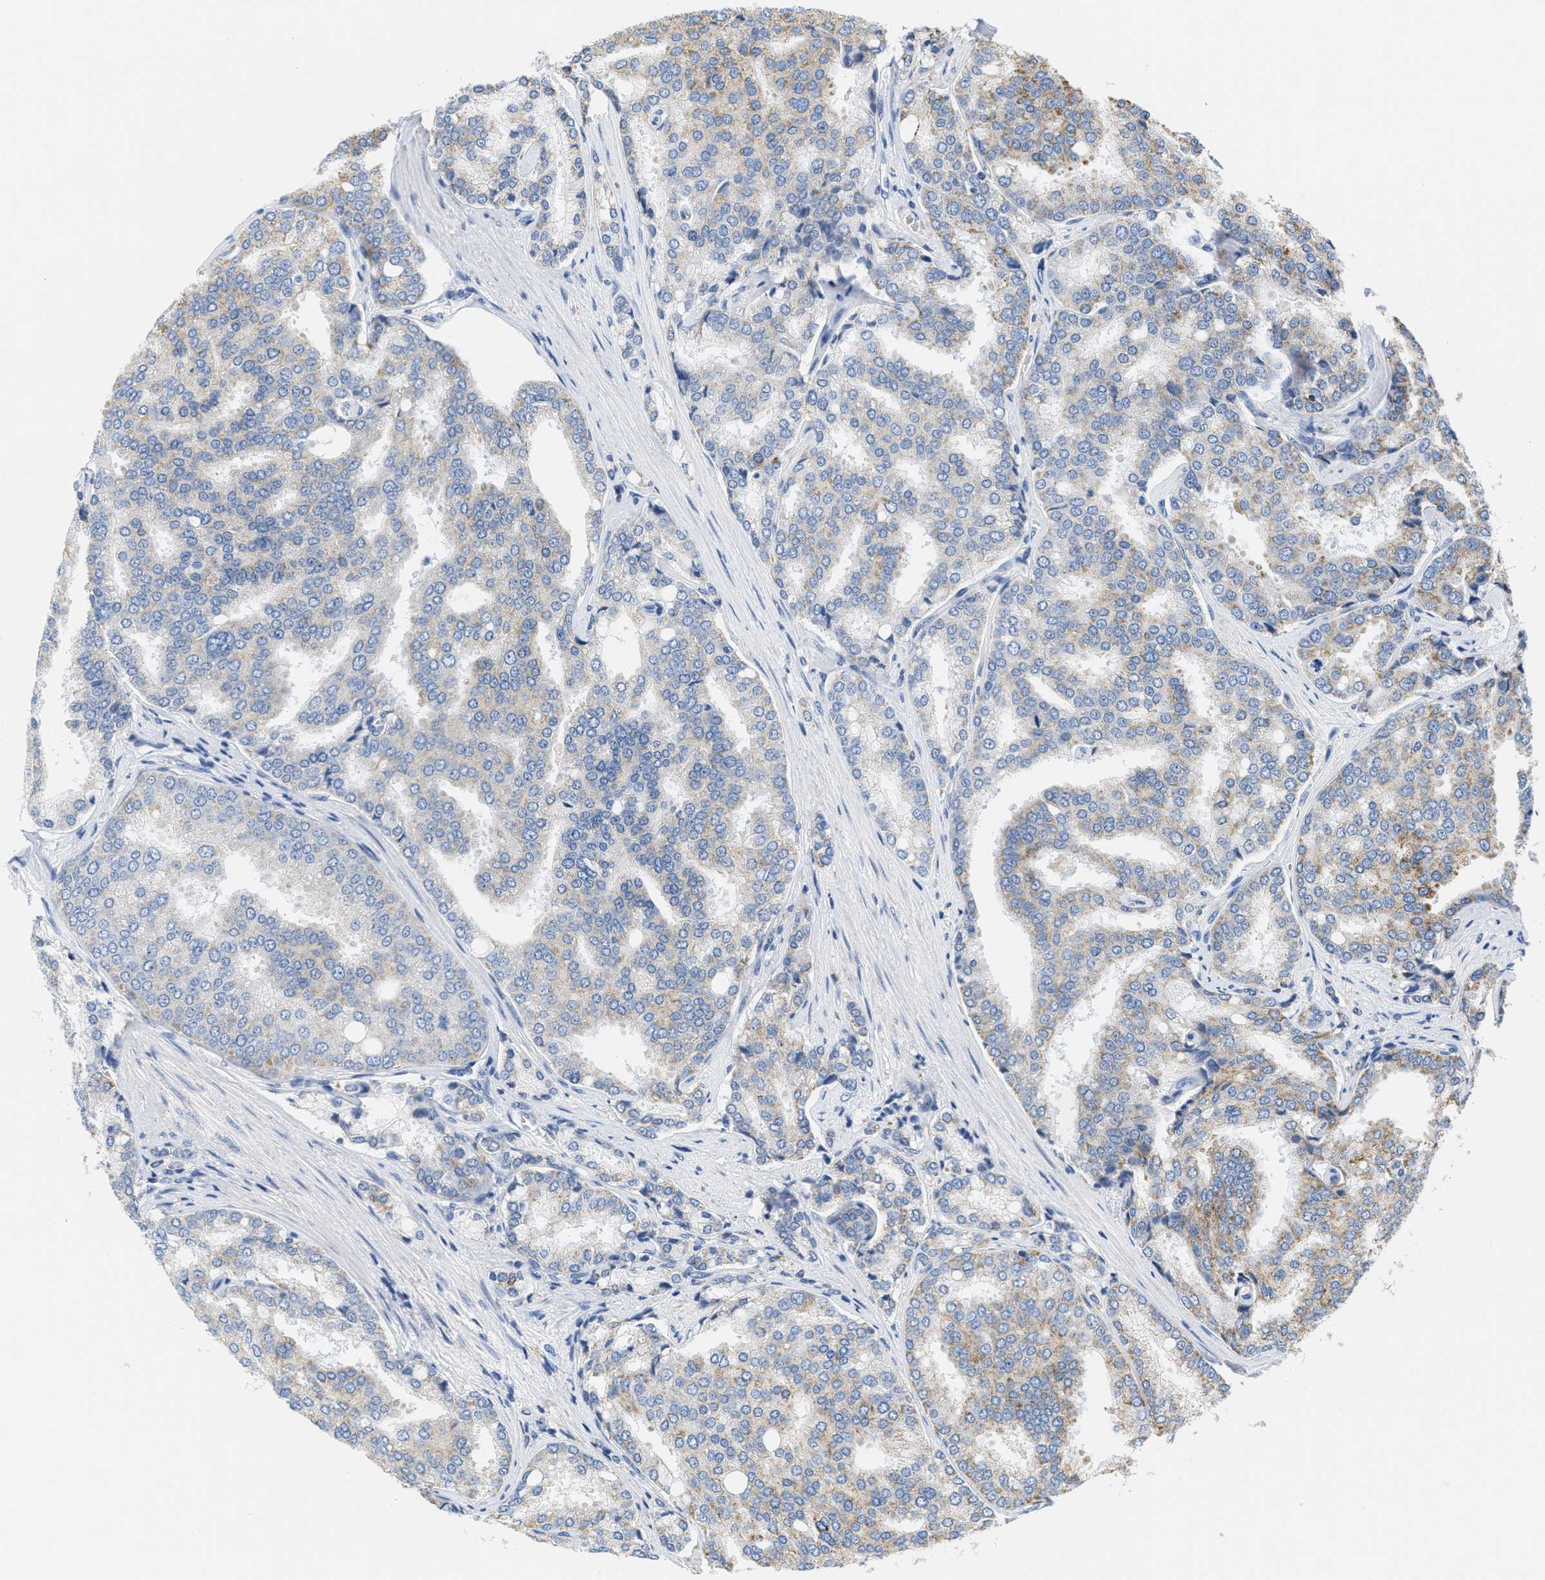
{"staining": {"intensity": "moderate", "quantity": "<25%", "location": "cytoplasmic/membranous"}, "tissue": "prostate cancer", "cell_type": "Tumor cells", "image_type": "cancer", "snomed": [{"axis": "morphology", "description": "Adenocarcinoma, High grade"}, {"axis": "topography", "description": "Prostate"}], "caption": "Approximately <25% of tumor cells in human prostate high-grade adenocarcinoma exhibit moderate cytoplasmic/membranous protein staining as visualized by brown immunohistochemical staining.", "gene": "KCNJ5", "patient": {"sex": "male", "age": 50}}